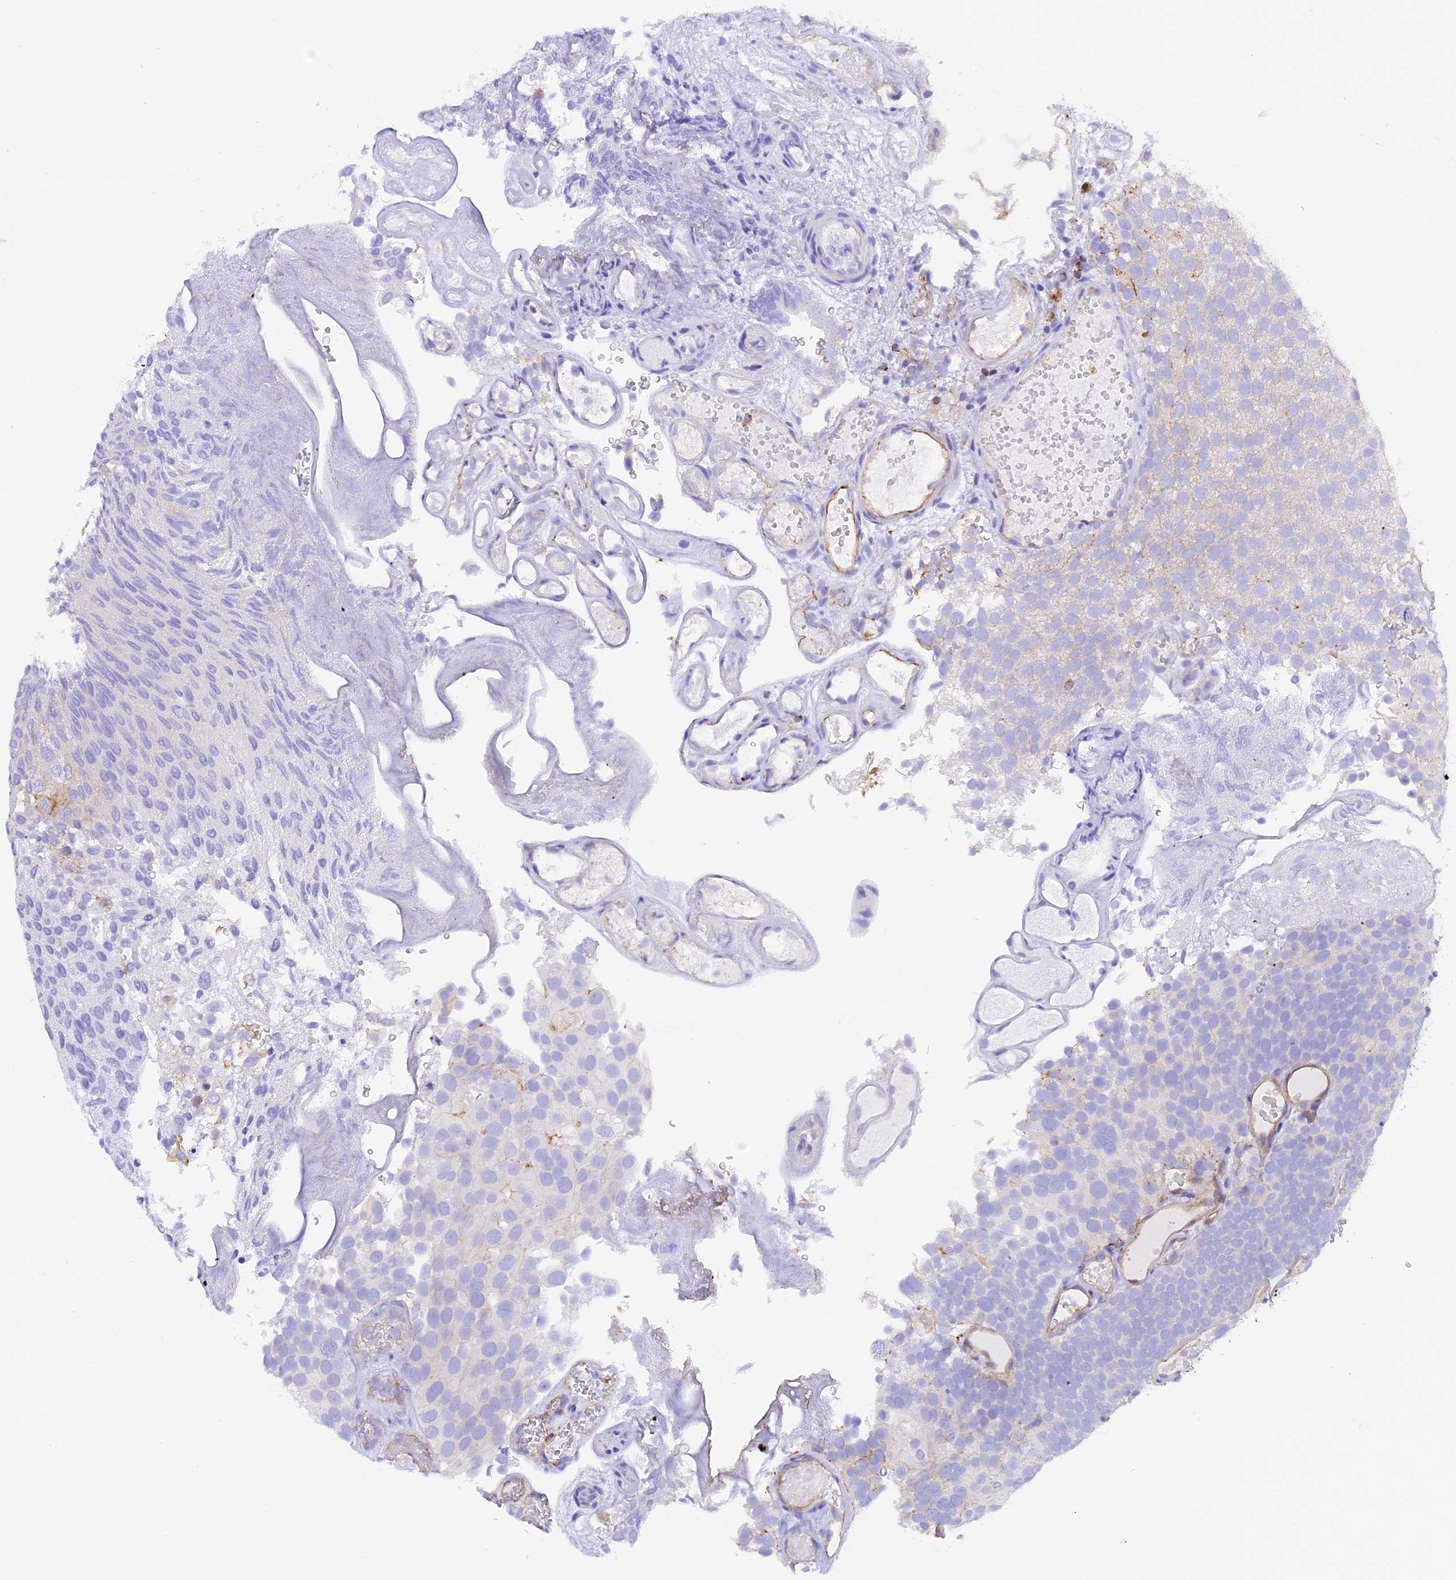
{"staining": {"intensity": "moderate", "quantity": "<25%", "location": "cytoplasmic/membranous"}, "tissue": "urothelial cancer", "cell_type": "Tumor cells", "image_type": "cancer", "snomed": [{"axis": "morphology", "description": "Urothelial carcinoma, Low grade"}, {"axis": "topography", "description": "Urinary bladder"}], "caption": "The image reveals staining of urothelial cancer, revealing moderate cytoplasmic/membranous protein positivity (brown color) within tumor cells. The staining was performed using DAB (3,3'-diaminobenzidine) to visualize the protein expression in brown, while the nuclei were stained in blue with hematoxylin (Magnification: 20x).", "gene": "FAM193A", "patient": {"sex": "male", "age": 78}}